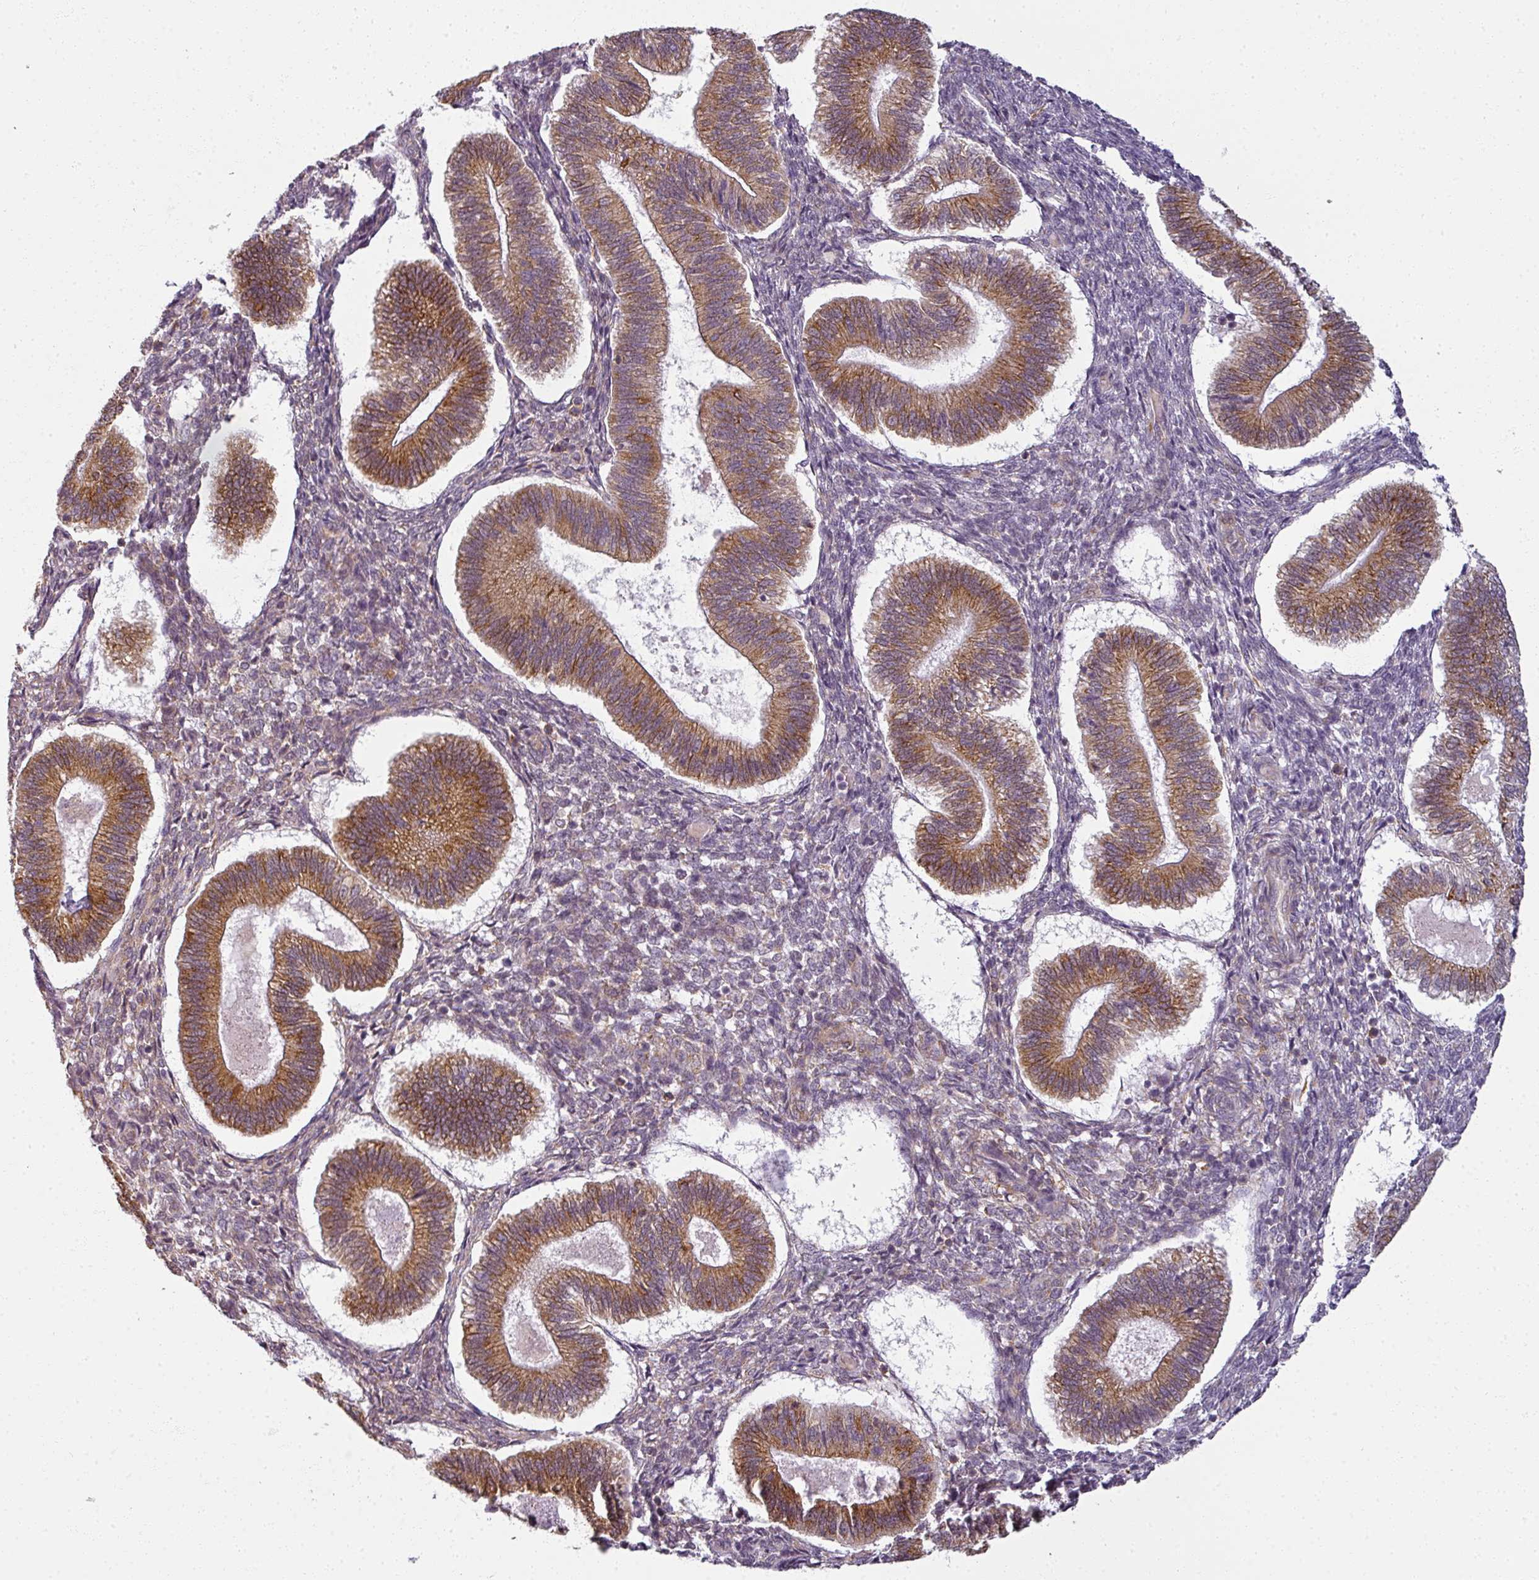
{"staining": {"intensity": "weak", "quantity": "<25%", "location": "cytoplasmic/membranous"}, "tissue": "endometrium", "cell_type": "Cells in endometrial stroma", "image_type": "normal", "snomed": [{"axis": "morphology", "description": "Normal tissue, NOS"}, {"axis": "topography", "description": "Endometrium"}], "caption": "Immunohistochemical staining of benign human endometrium demonstrates no significant staining in cells in endometrial stroma. (IHC, brightfield microscopy, high magnification).", "gene": "AGPAT4", "patient": {"sex": "female", "age": 25}}